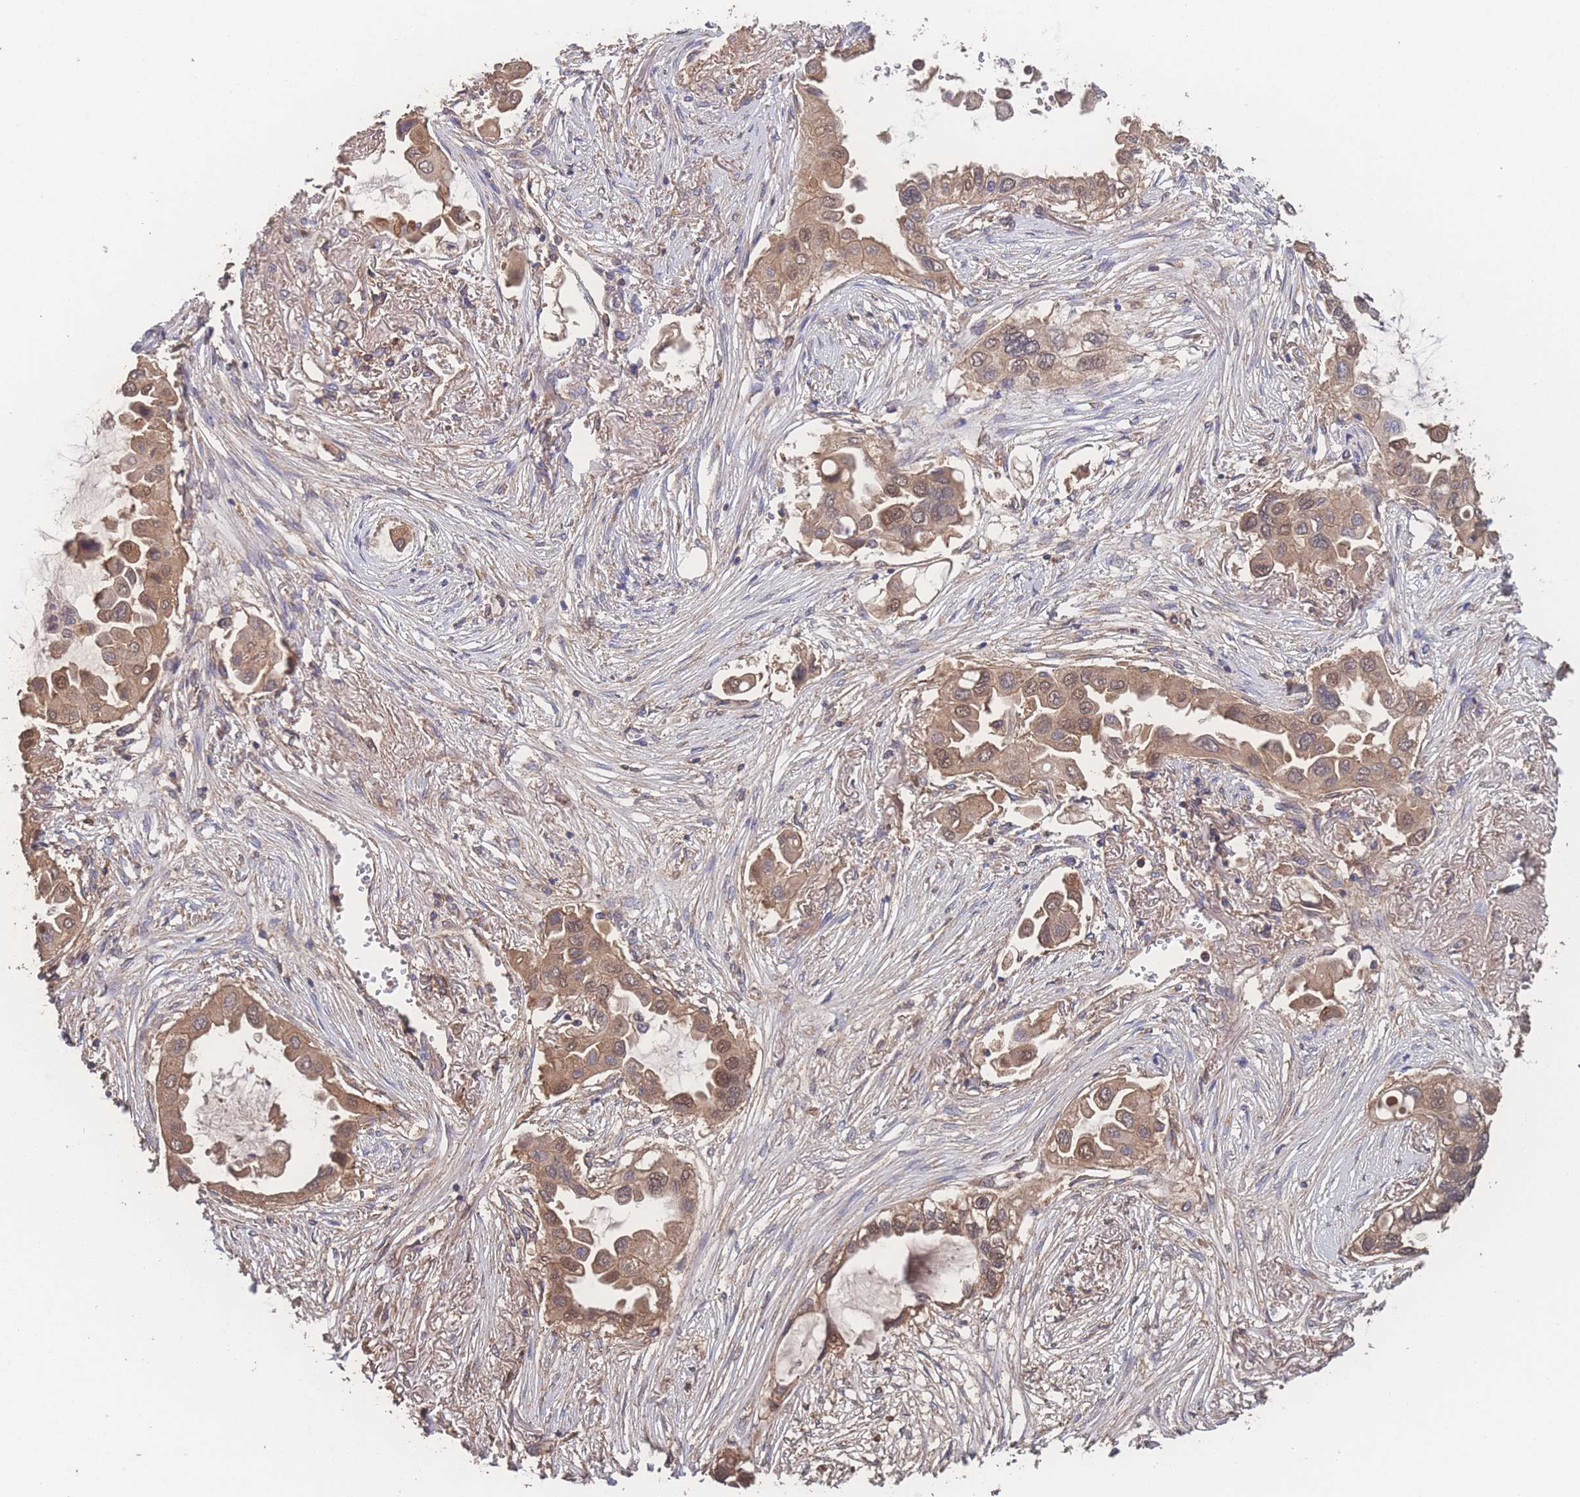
{"staining": {"intensity": "moderate", "quantity": ">75%", "location": "cytoplasmic/membranous,nuclear"}, "tissue": "lung cancer", "cell_type": "Tumor cells", "image_type": "cancer", "snomed": [{"axis": "morphology", "description": "Adenocarcinoma, NOS"}, {"axis": "topography", "description": "Lung"}], "caption": "This is an image of immunohistochemistry staining of lung cancer (adenocarcinoma), which shows moderate positivity in the cytoplasmic/membranous and nuclear of tumor cells.", "gene": "ATXN10", "patient": {"sex": "female", "age": 76}}